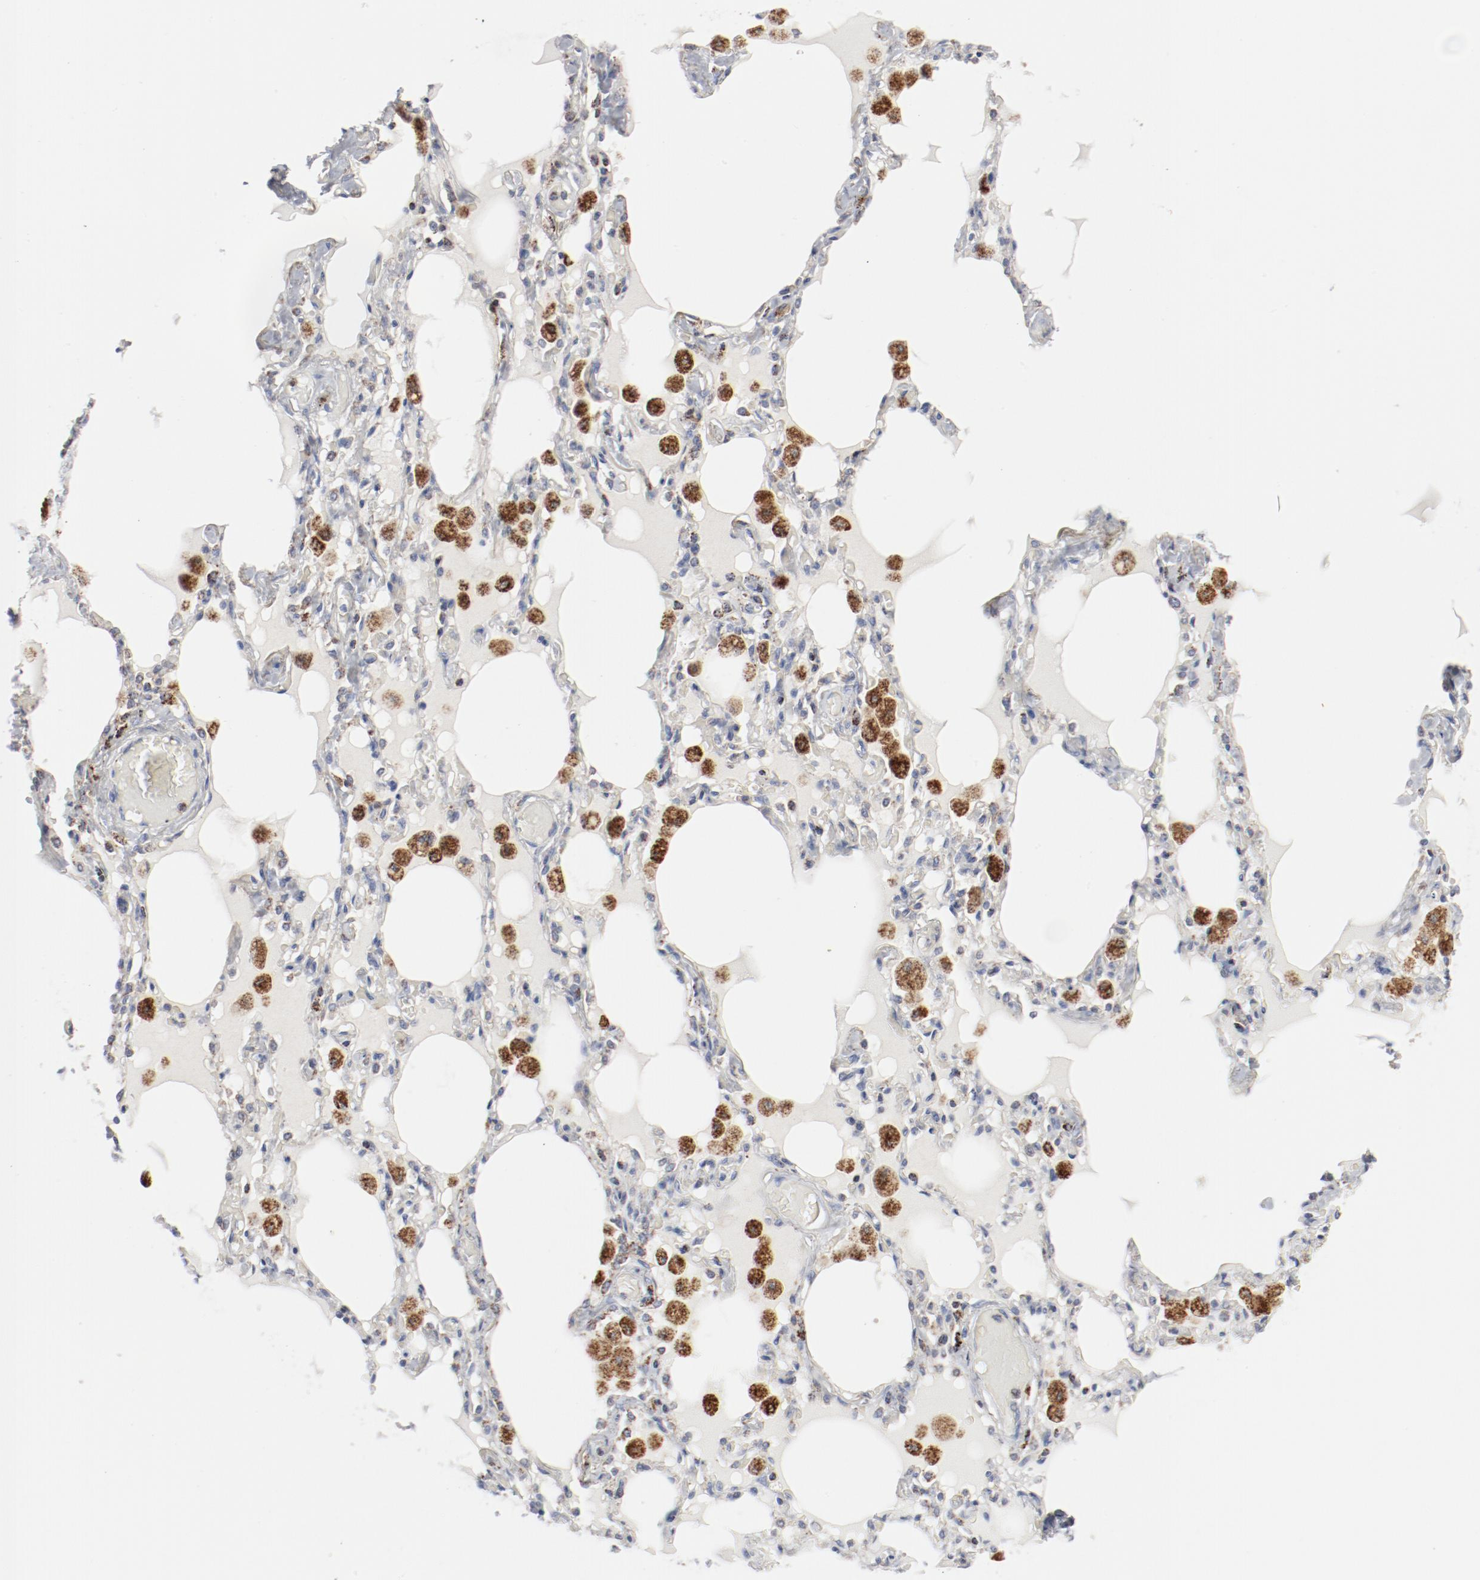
{"staining": {"intensity": "moderate", "quantity": ">75%", "location": "cytoplasmic/membranous"}, "tissue": "bronchus", "cell_type": "Respiratory epithelial cells", "image_type": "normal", "snomed": [{"axis": "morphology", "description": "Normal tissue, NOS"}, {"axis": "morphology", "description": "Squamous cell carcinoma, NOS"}, {"axis": "topography", "description": "Bronchus"}, {"axis": "topography", "description": "Lung"}], "caption": "This micrograph exhibits unremarkable bronchus stained with IHC to label a protein in brown. The cytoplasmic/membranous of respiratory epithelial cells show moderate positivity for the protein. Nuclei are counter-stained blue.", "gene": "SETD3", "patient": {"sex": "female", "age": 47}}